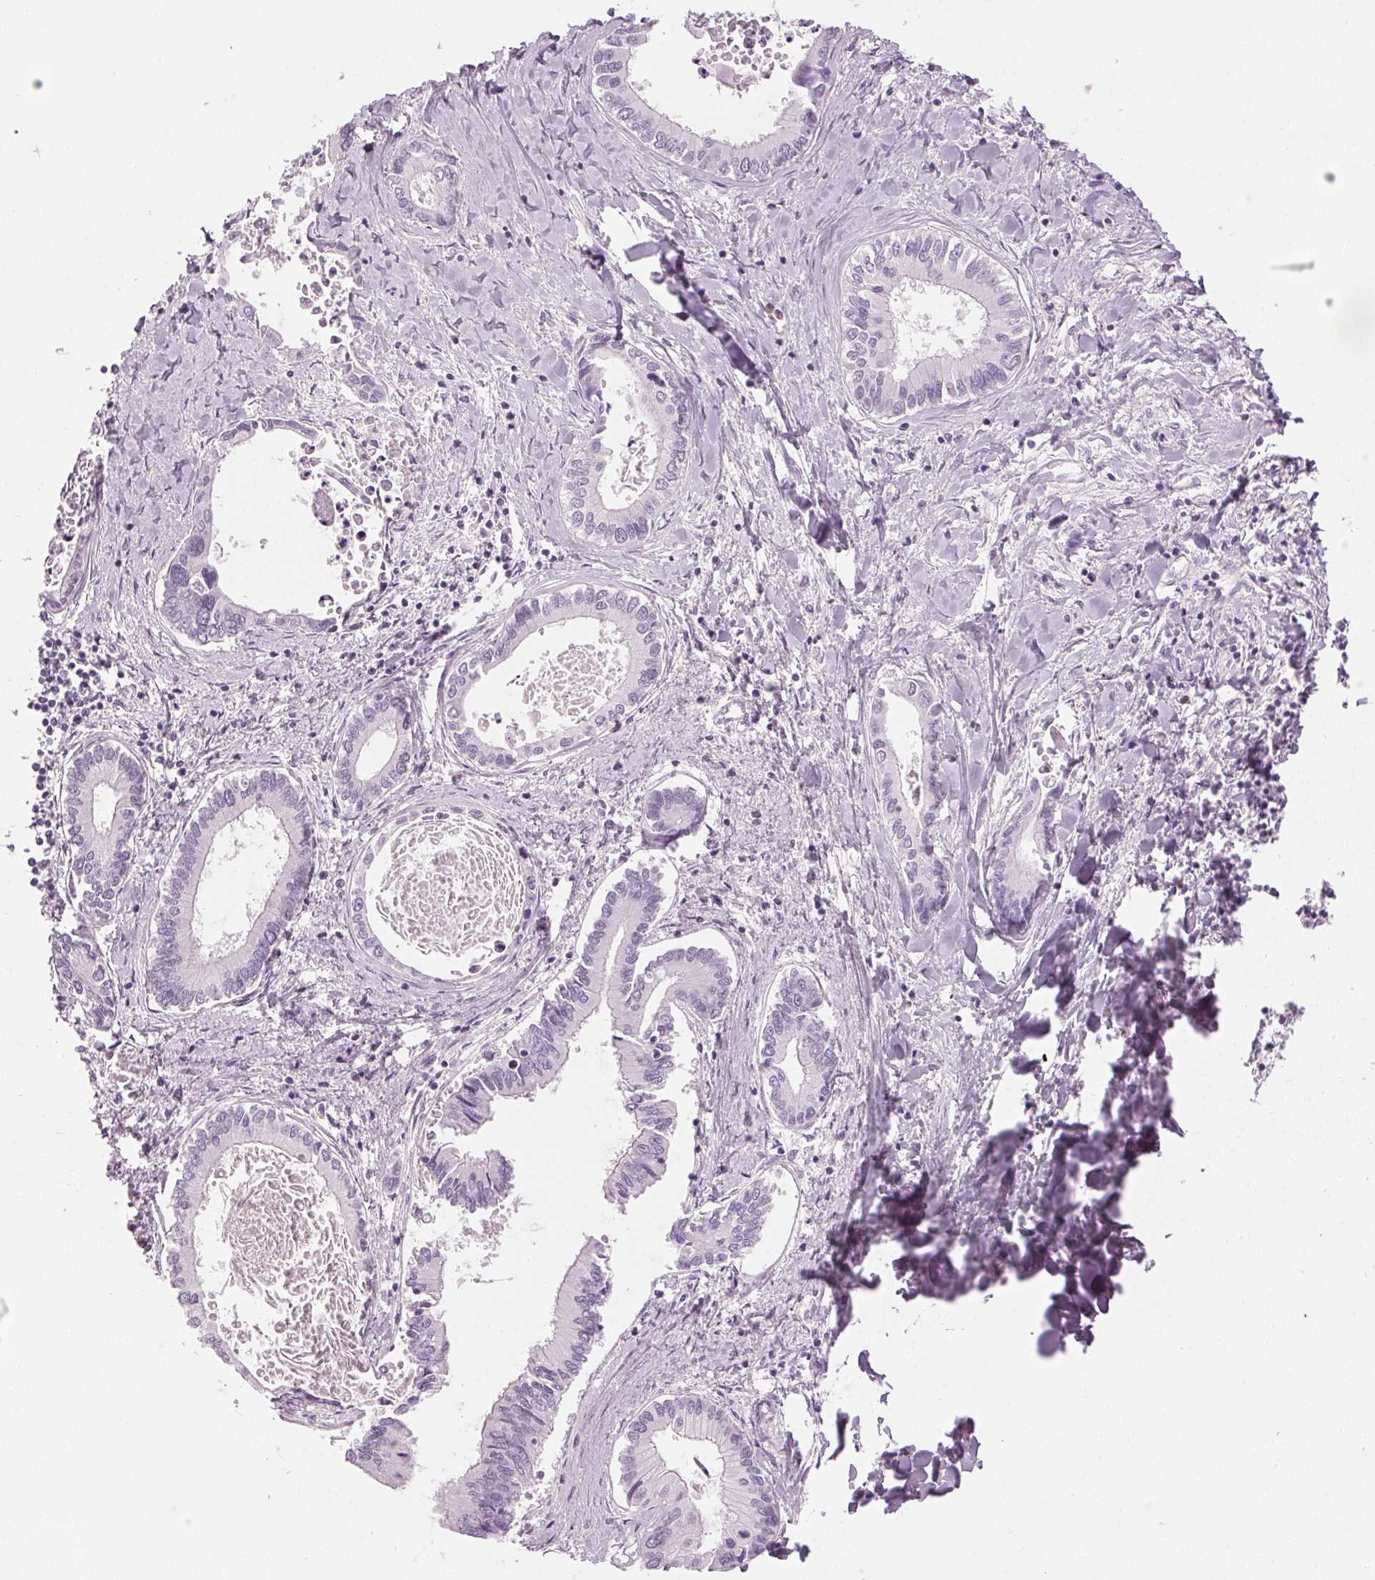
{"staining": {"intensity": "negative", "quantity": "none", "location": "none"}, "tissue": "liver cancer", "cell_type": "Tumor cells", "image_type": "cancer", "snomed": [{"axis": "morphology", "description": "Cholangiocarcinoma"}, {"axis": "topography", "description": "Liver"}], "caption": "Human liver cancer stained for a protein using IHC demonstrates no expression in tumor cells.", "gene": "MPO", "patient": {"sex": "male", "age": 66}}